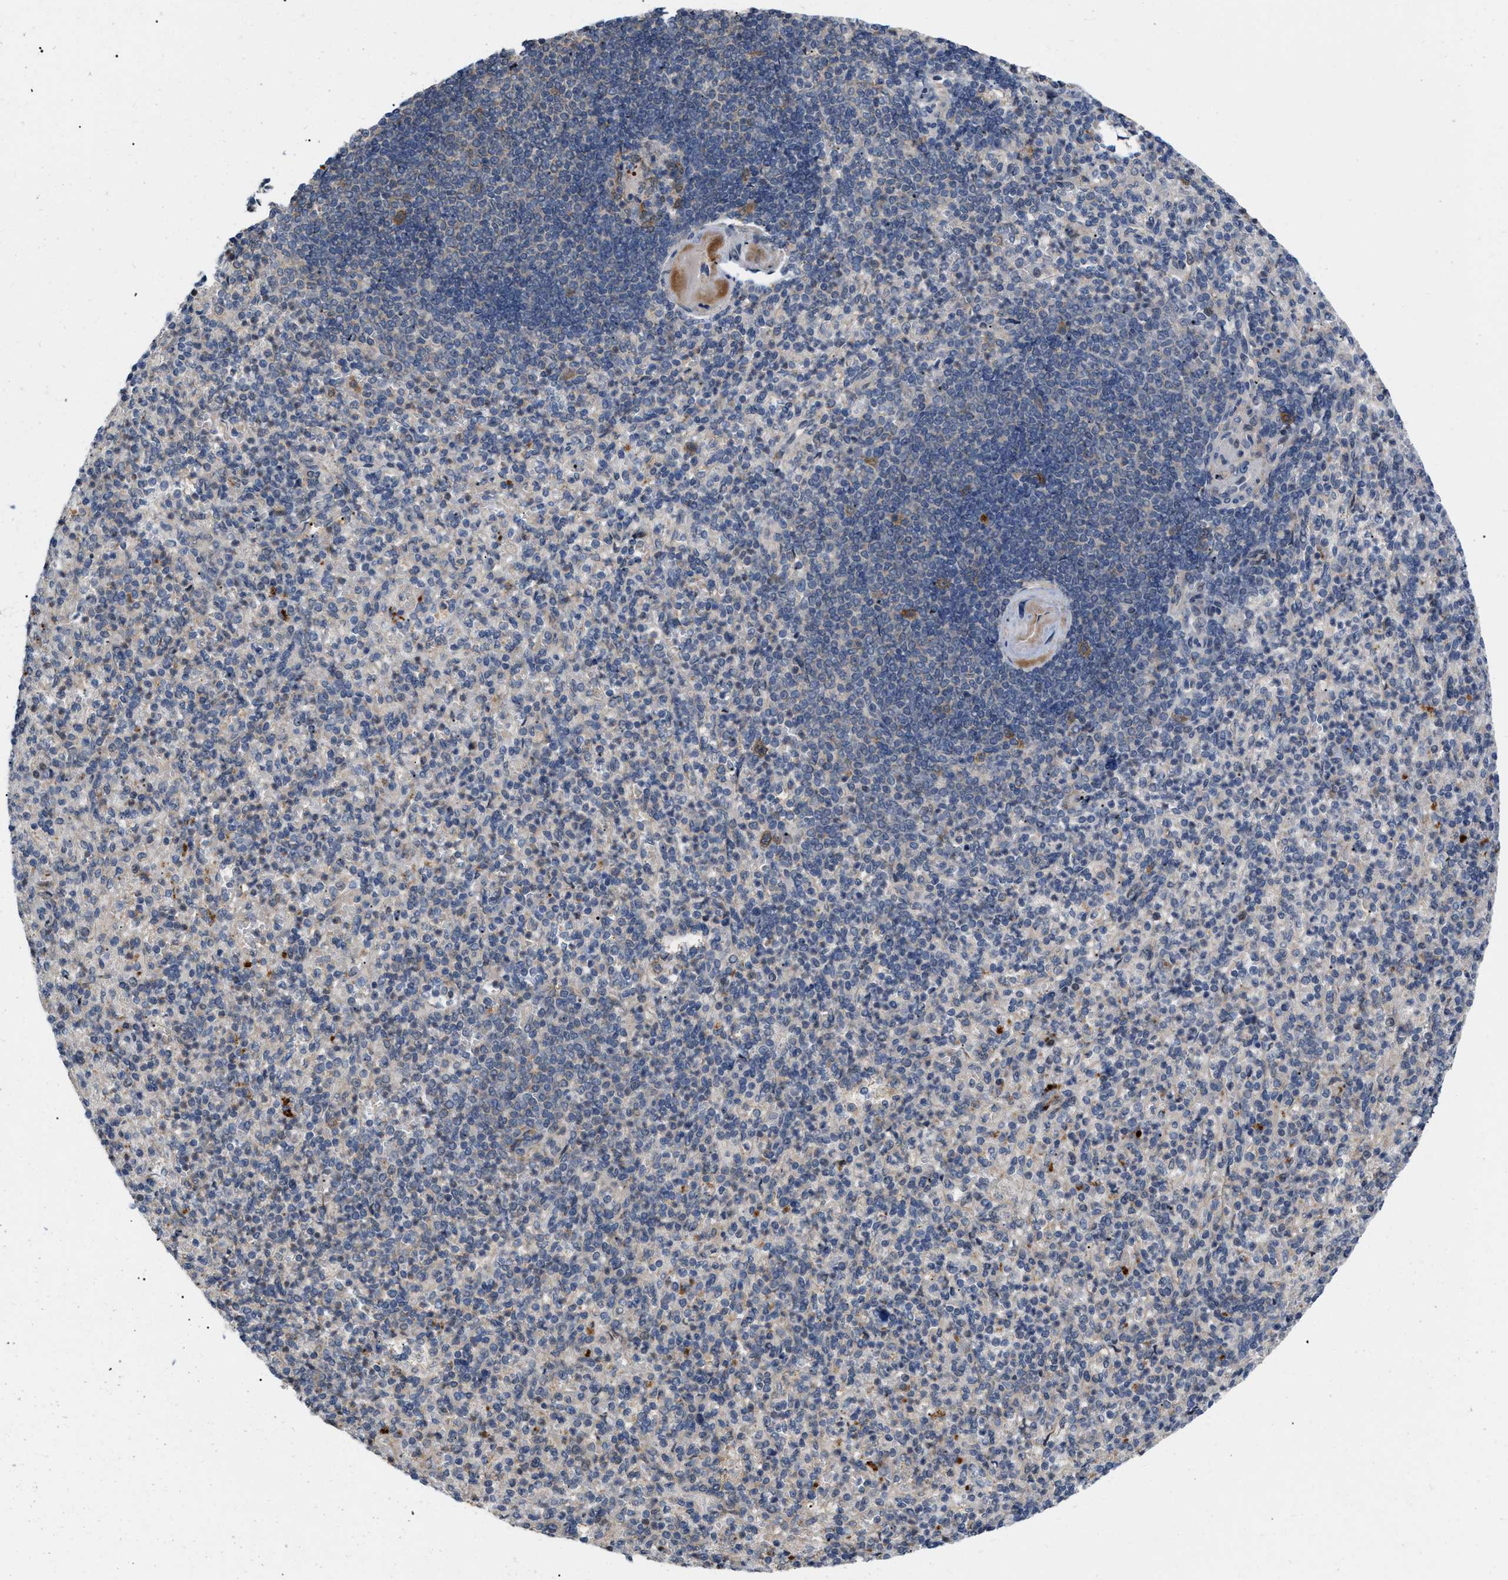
{"staining": {"intensity": "moderate", "quantity": "<25%", "location": "cytoplasmic/membranous"}, "tissue": "spleen", "cell_type": "Cells in red pulp", "image_type": "normal", "snomed": [{"axis": "morphology", "description": "Normal tissue, NOS"}, {"axis": "topography", "description": "Spleen"}], "caption": "This photomicrograph reveals immunohistochemistry staining of normal human spleen, with low moderate cytoplasmic/membranous positivity in about <25% of cells in red pulp.", "gene": "CSNK1A1", "patient": {"sex": "female", "age": 74}}